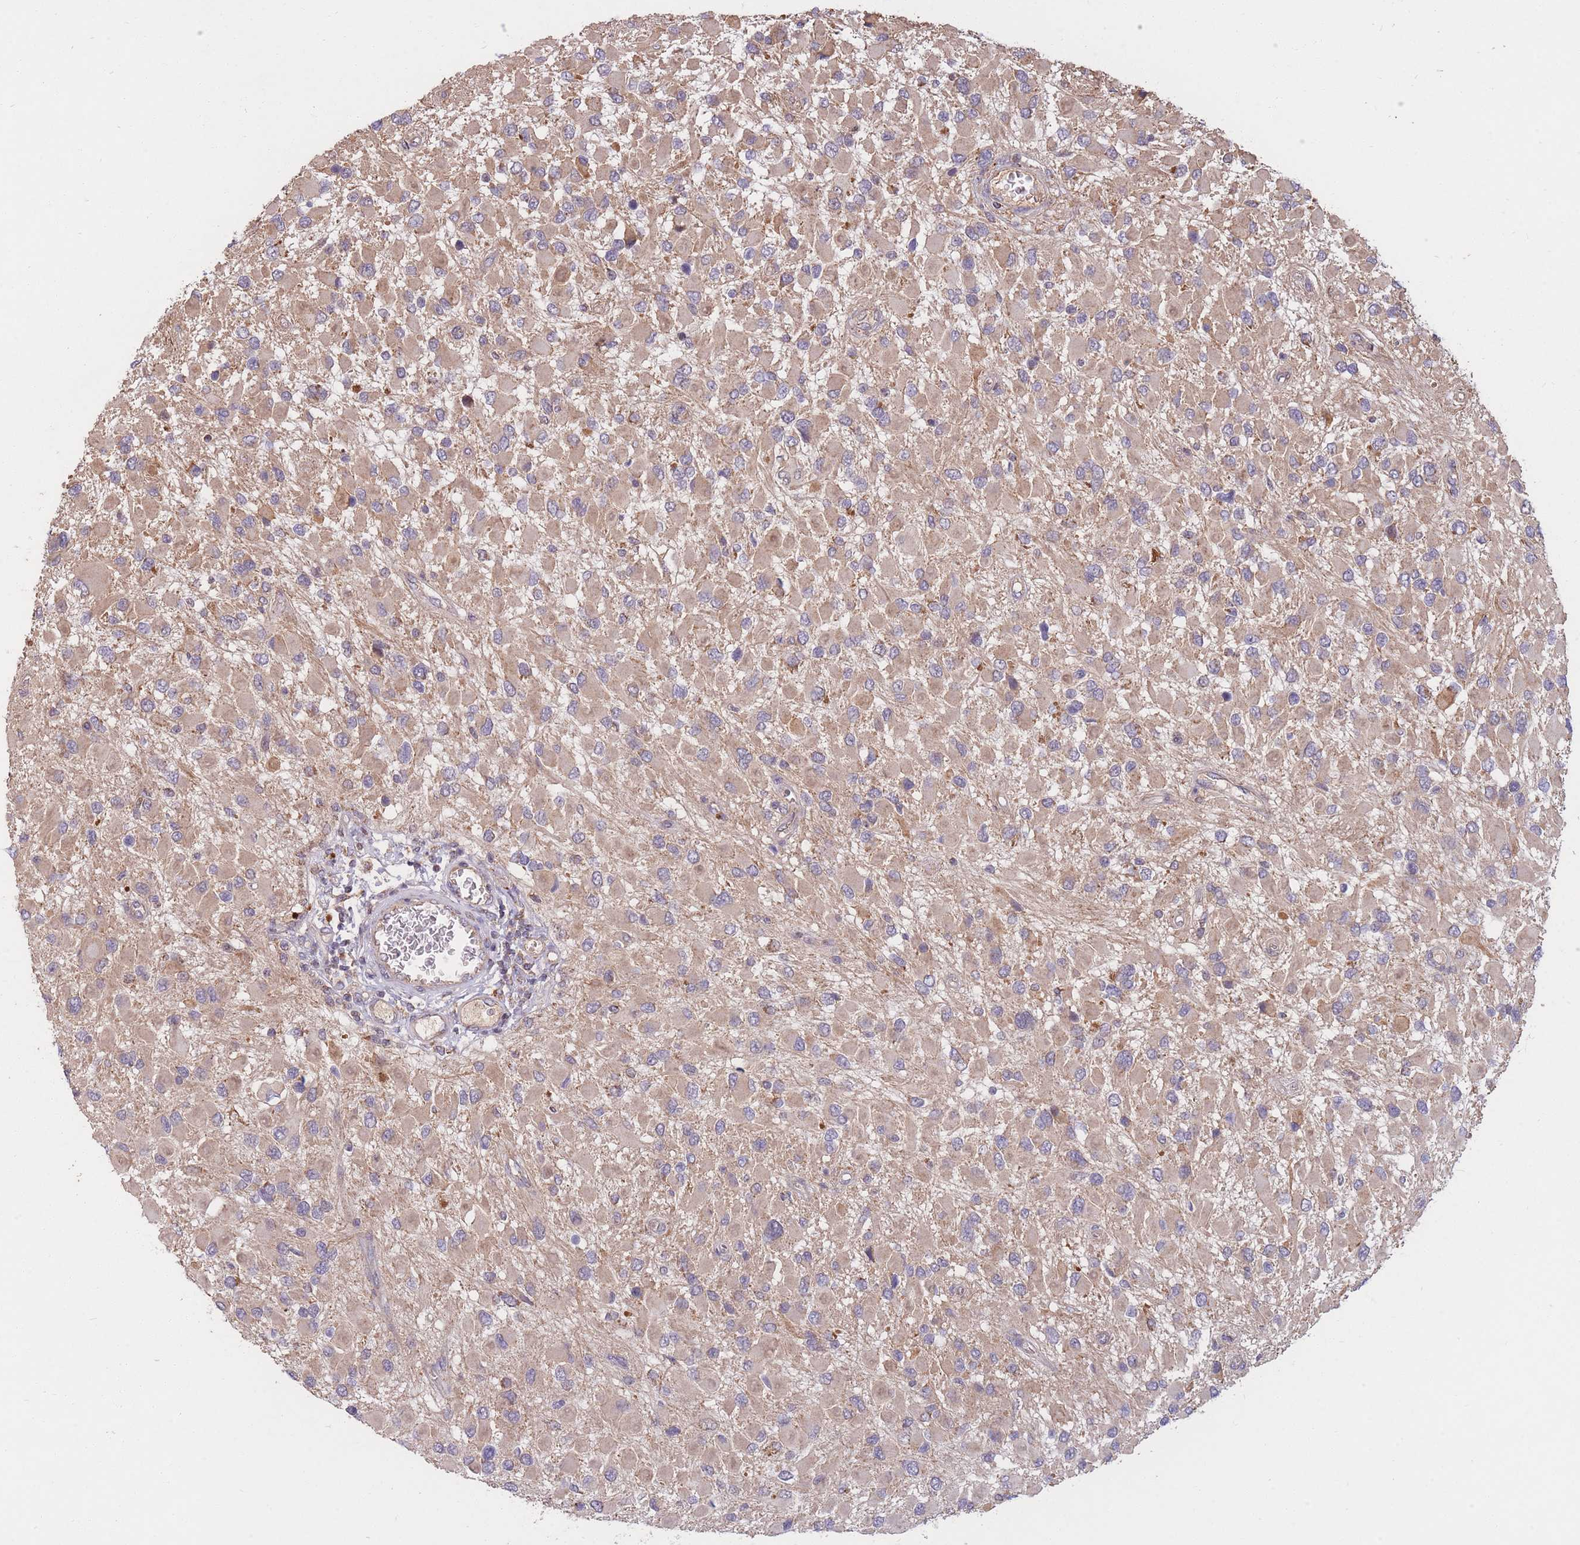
{"staining": {"intensity": "moderate", "quantity": ">75%", "location": "cytoplasmic/membranous"}, "tissue": "glioma", "cell_type": "Tumor cells", "image_type": "cancer", "snomed": [{"axis": "morphology", "description": "Glioma, malignant, High grade"}, {"axis": "topography", "description": "Brain"}], "caption": "Moderate cytoplasmic/membranous expression for a protein is present in about >75% of tumor cells of malignant high-grade glioma using IHC.", "gene": "PTPMT1", "patient": {"sex": "male", "age": 53}}